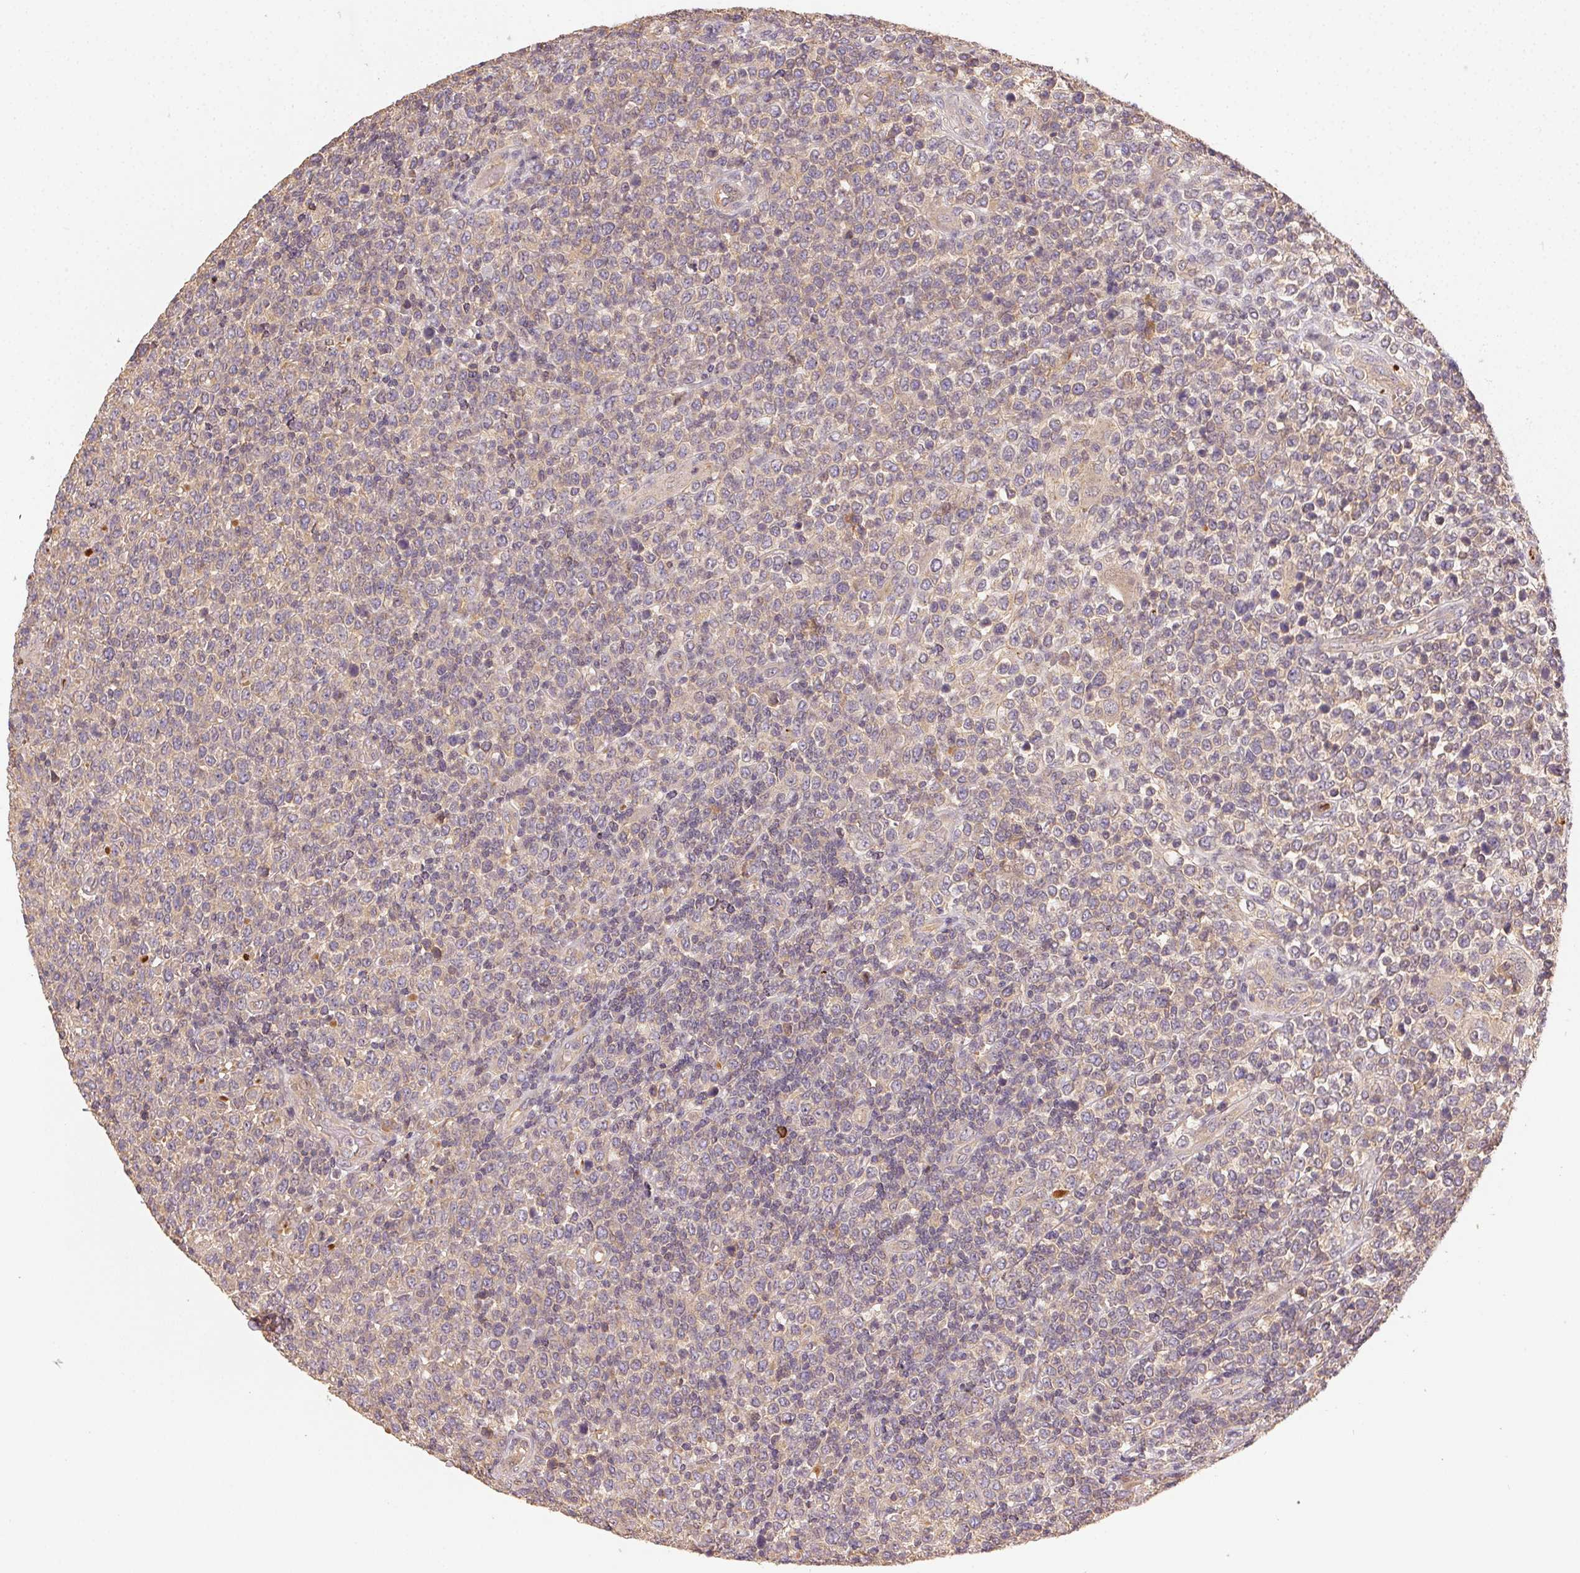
{"staining": {"intensity": "negative", "quantity": "none", "location": "none"}, "tissue": "lymphoma", "cell_type": "Tumor cells", "image_type": "cancer", "snomed": [{"axis": "morphology", "description": "Malignant lymphoma, non-Hodgkin's type, High grade"}, {"axis": "topography", "description": "Soft tissue"}], "caption": "DAB immunohistochemical staining of high-grade malignant lymphoma, non-Hodgkin's type reveals no significant expression in tumor cells. (Brightfield microscopy of DAB IHC at high magnification).", "gene": "RALA", "patient": {"sex": "female", "age": 56}}